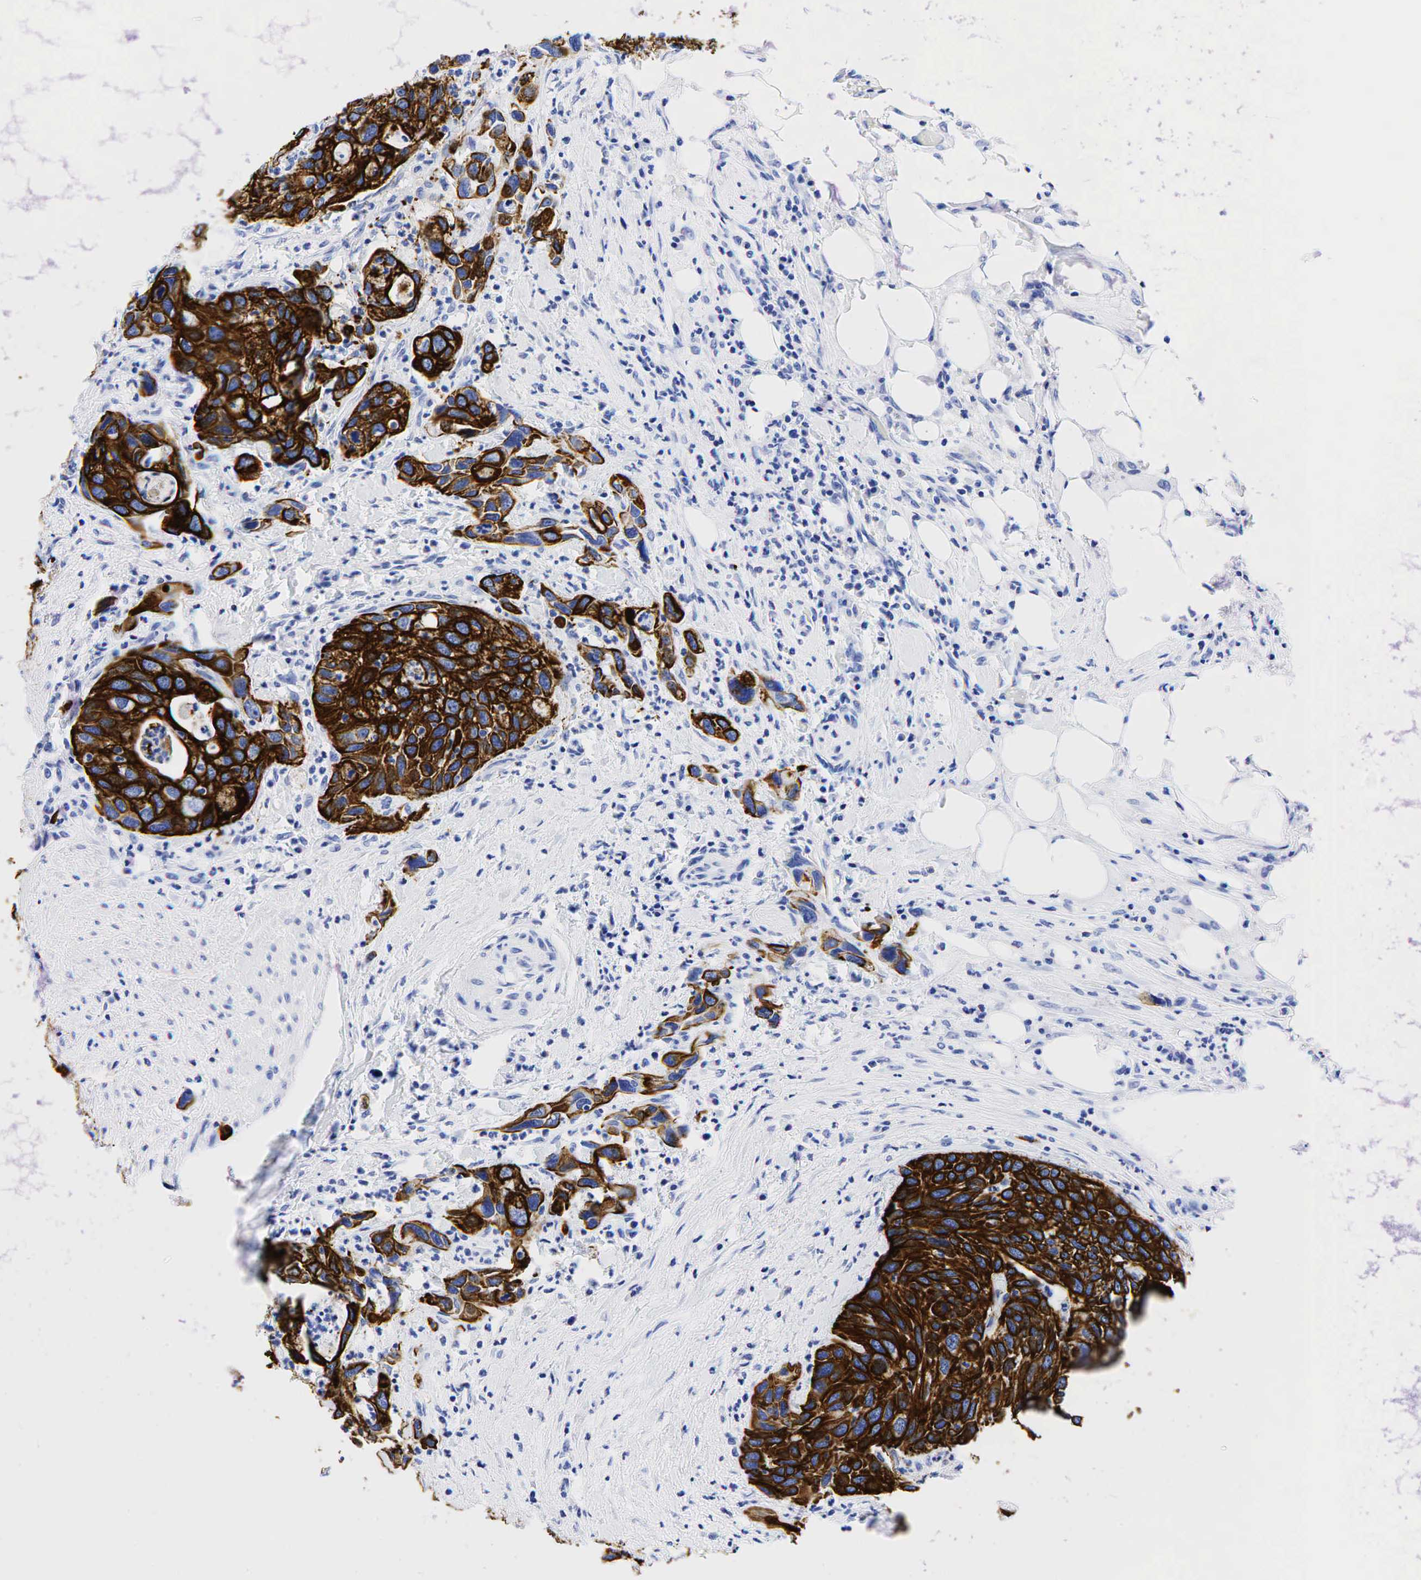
{"staining": {"intensity": "strong", "quantity": ">75%", "location": "cytoplasmic/membranous"}, "tissue": "urothelial cancer", "cell_type": "Tumor cells", "image_type": "cancer", "snomed": [{"axis": "morphology", "description": "Urothelial carcinoma, High grade"}, {"axis": "topography", "description": "Urinary bladder"}], "caption": "High-grade urothelial carcinoma stained with a protein marker demonstrates strong staining in tumor cells.", "gene": "KRT19", "patient": {"sex": "male", "age": 66}}